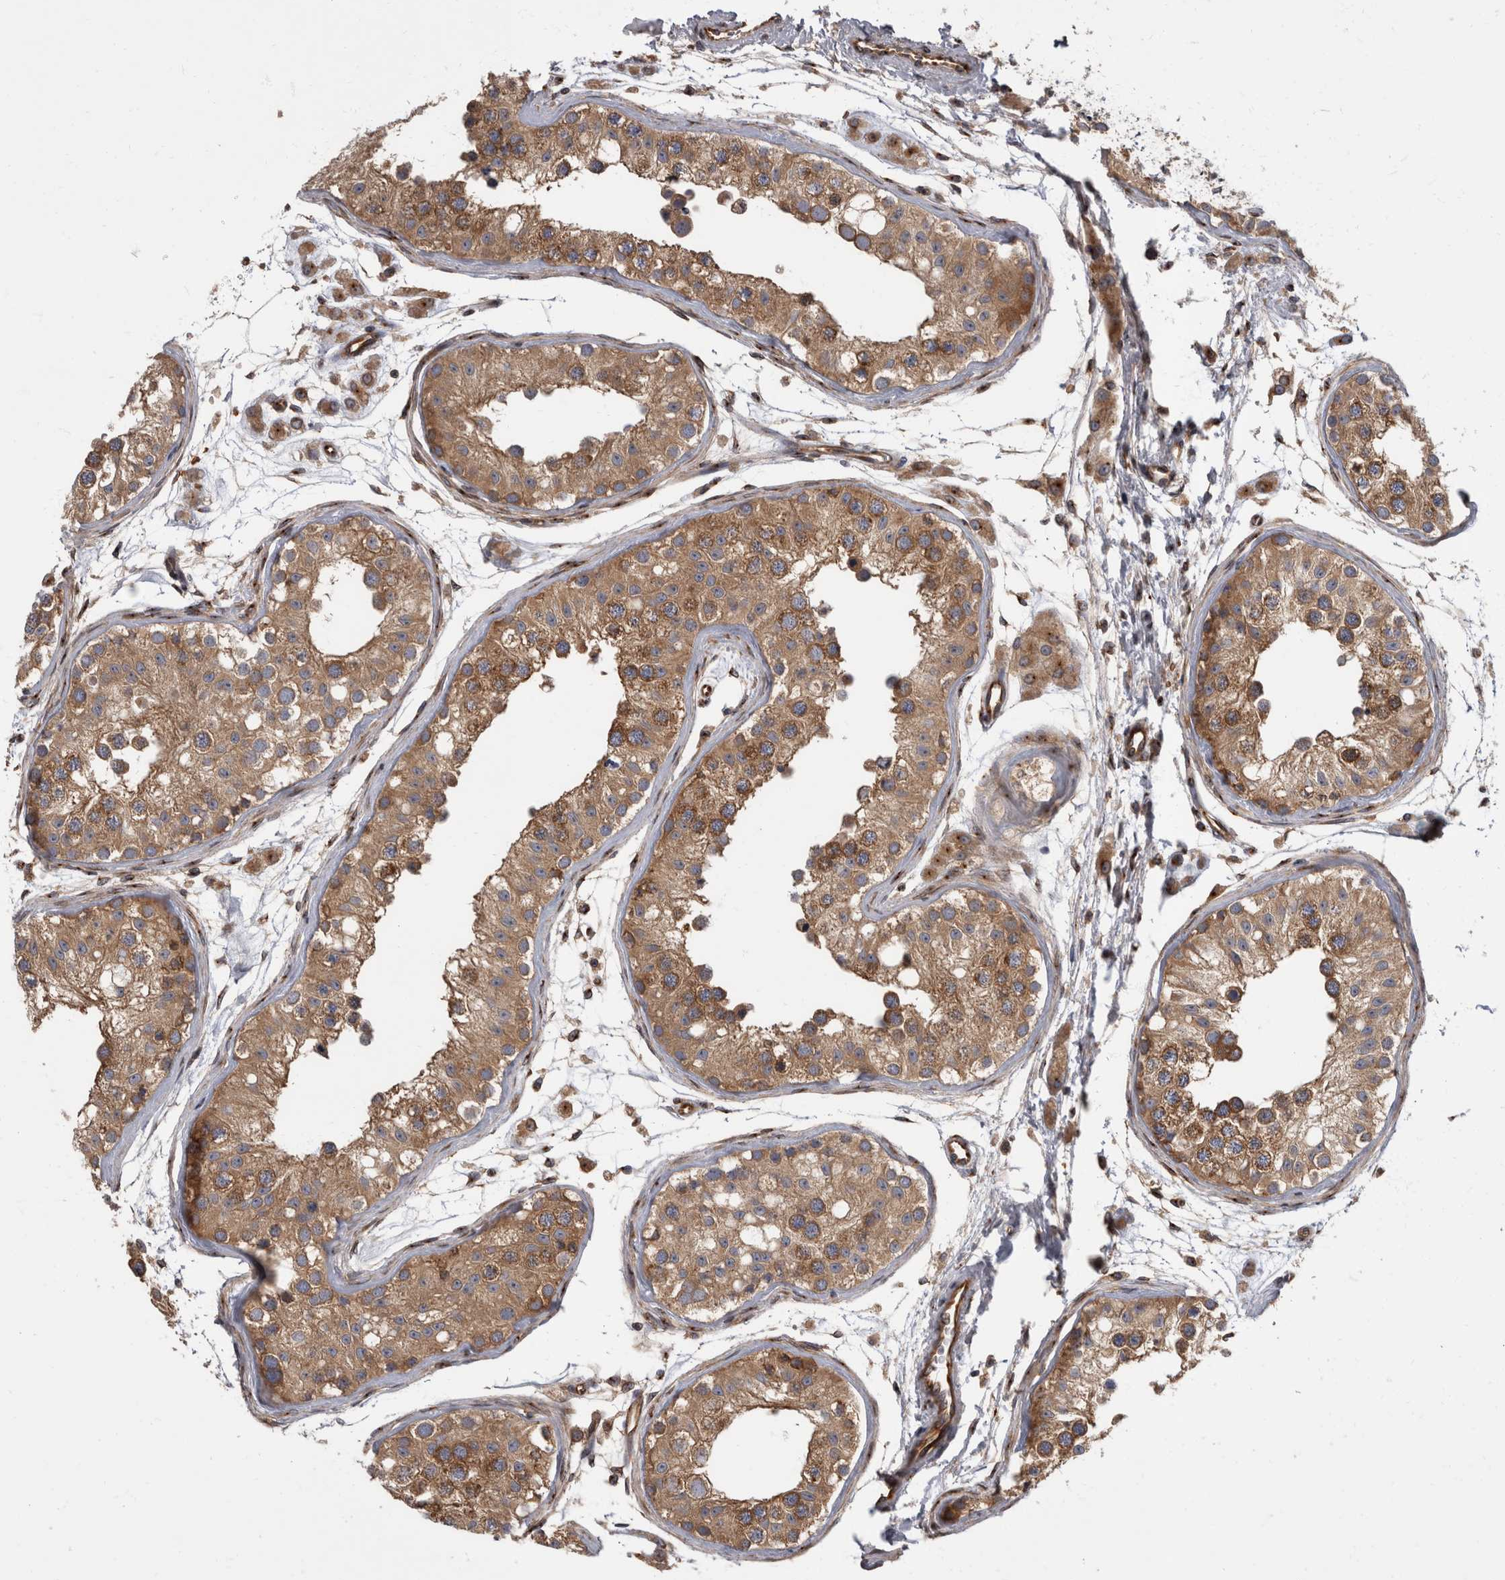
{"staining": {"intensity": "moderate", "quantity": ">75%", "location": "cytoplasmic/membranous"}, "tissue": "testis", "cell_type": "Cells in seminiferous ducts", "image_type": "normal", "snomed": [{"axis": "morphology", "description": "Normal tissue, NOS"}, {"axis": "morphology", "description": "Adenocarcinoma, metastatic, NOS"}, {"axis": "topography", "description": "Testis"}], "caption": "This micrograph reveals immunohistochemistry staining of normal testis, with medium moderate cytoplasmic/membranous expression in approximately >75% of cells in seminiferous ducts.", "gene": "HOOK3", "patient": {"sex": "male", "age": 26}}